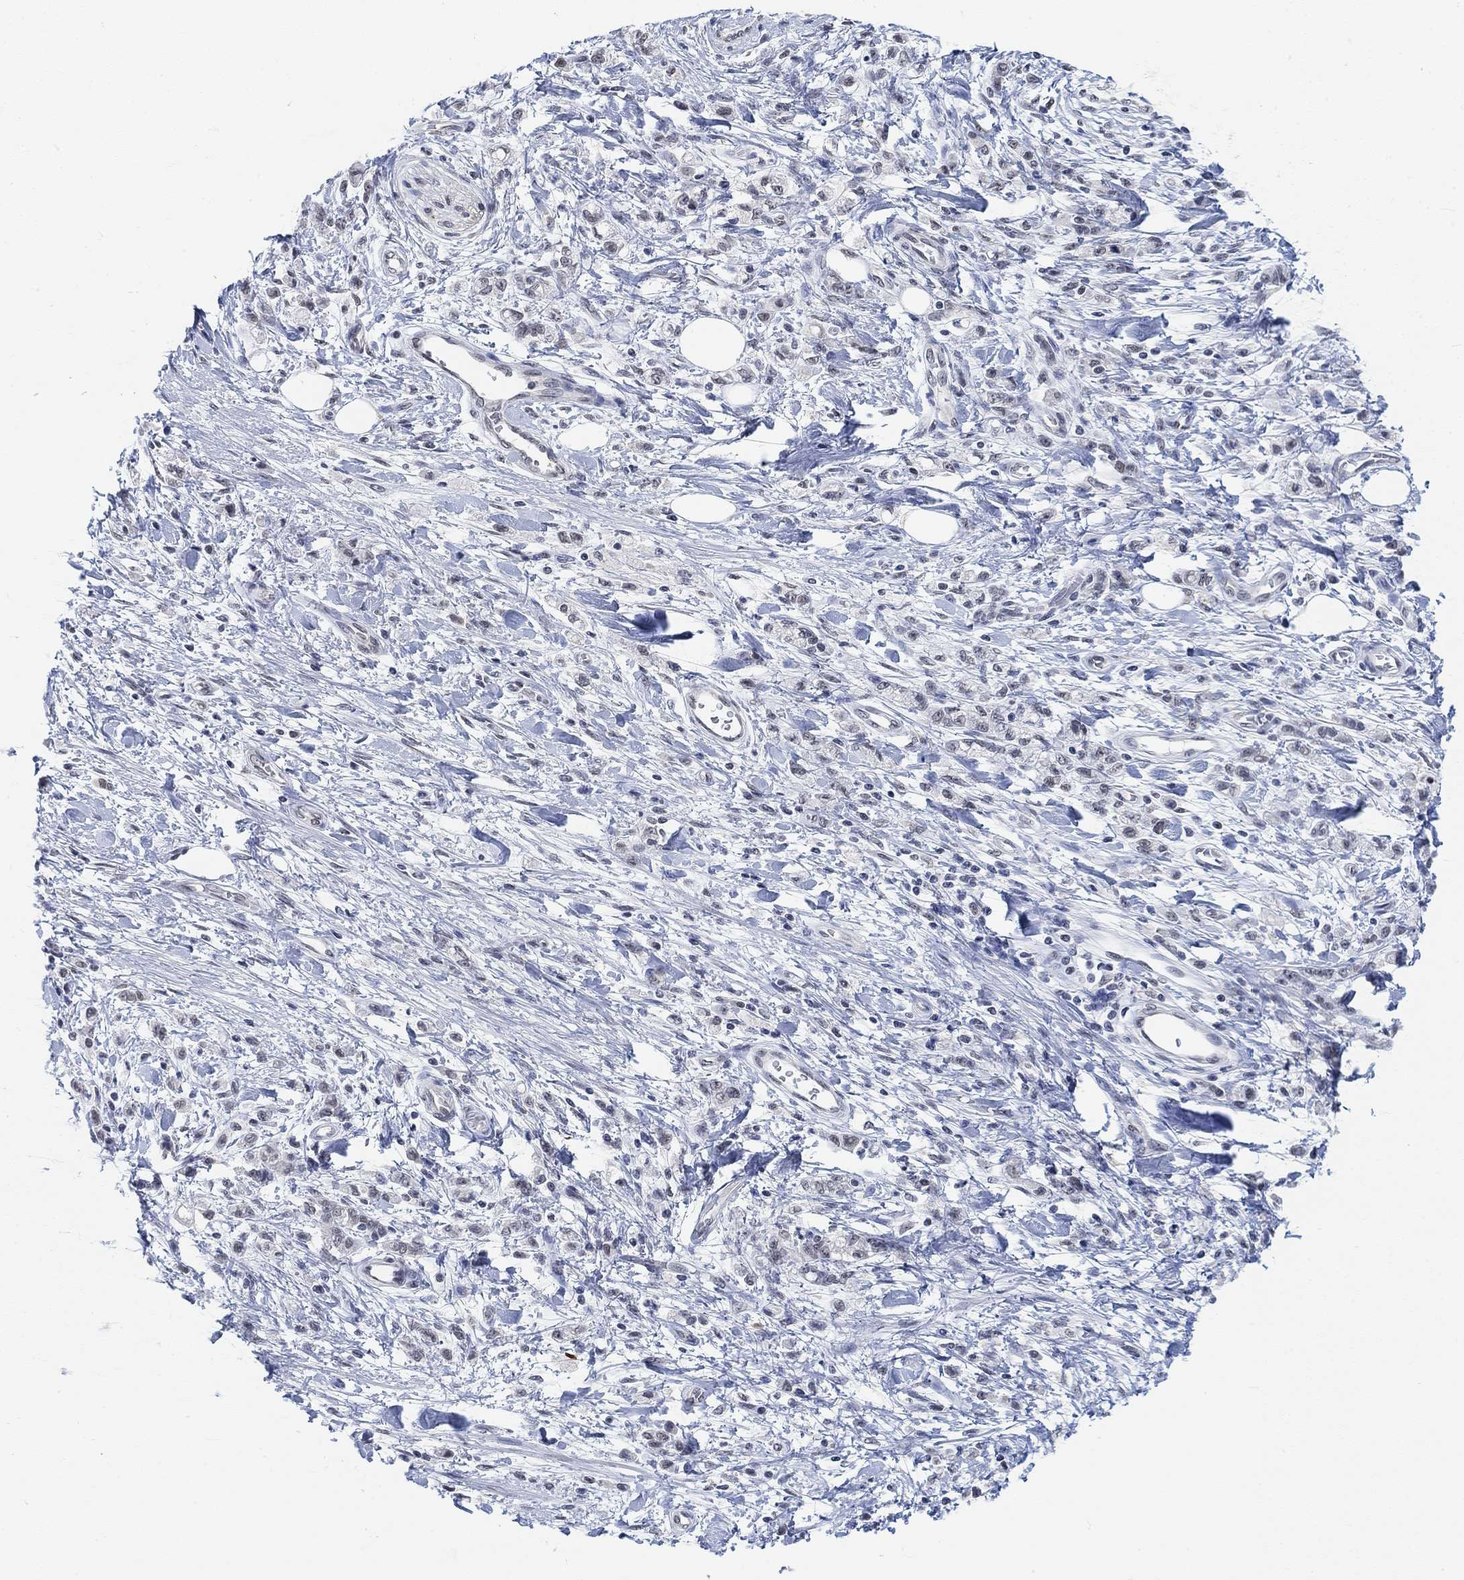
{"staining": {"intensity": "weak", "quantity": "<25%", "location": "nuclear"}, "tissue": "stomach cancer", "cell_type": "Tumor cells", "image_type": "cancer", "snomed": [{"axis": "morphology", "description": "Adenocarcinoma, NOS"}, {"axis": "topography", "description": "Stomach"}], "caption": "DAB immunohistochemical staining of stomach cancer reveals no significant staining in tumor cells.", "gene": "PURG", "patient": {"sex": "male", "age": 77}}